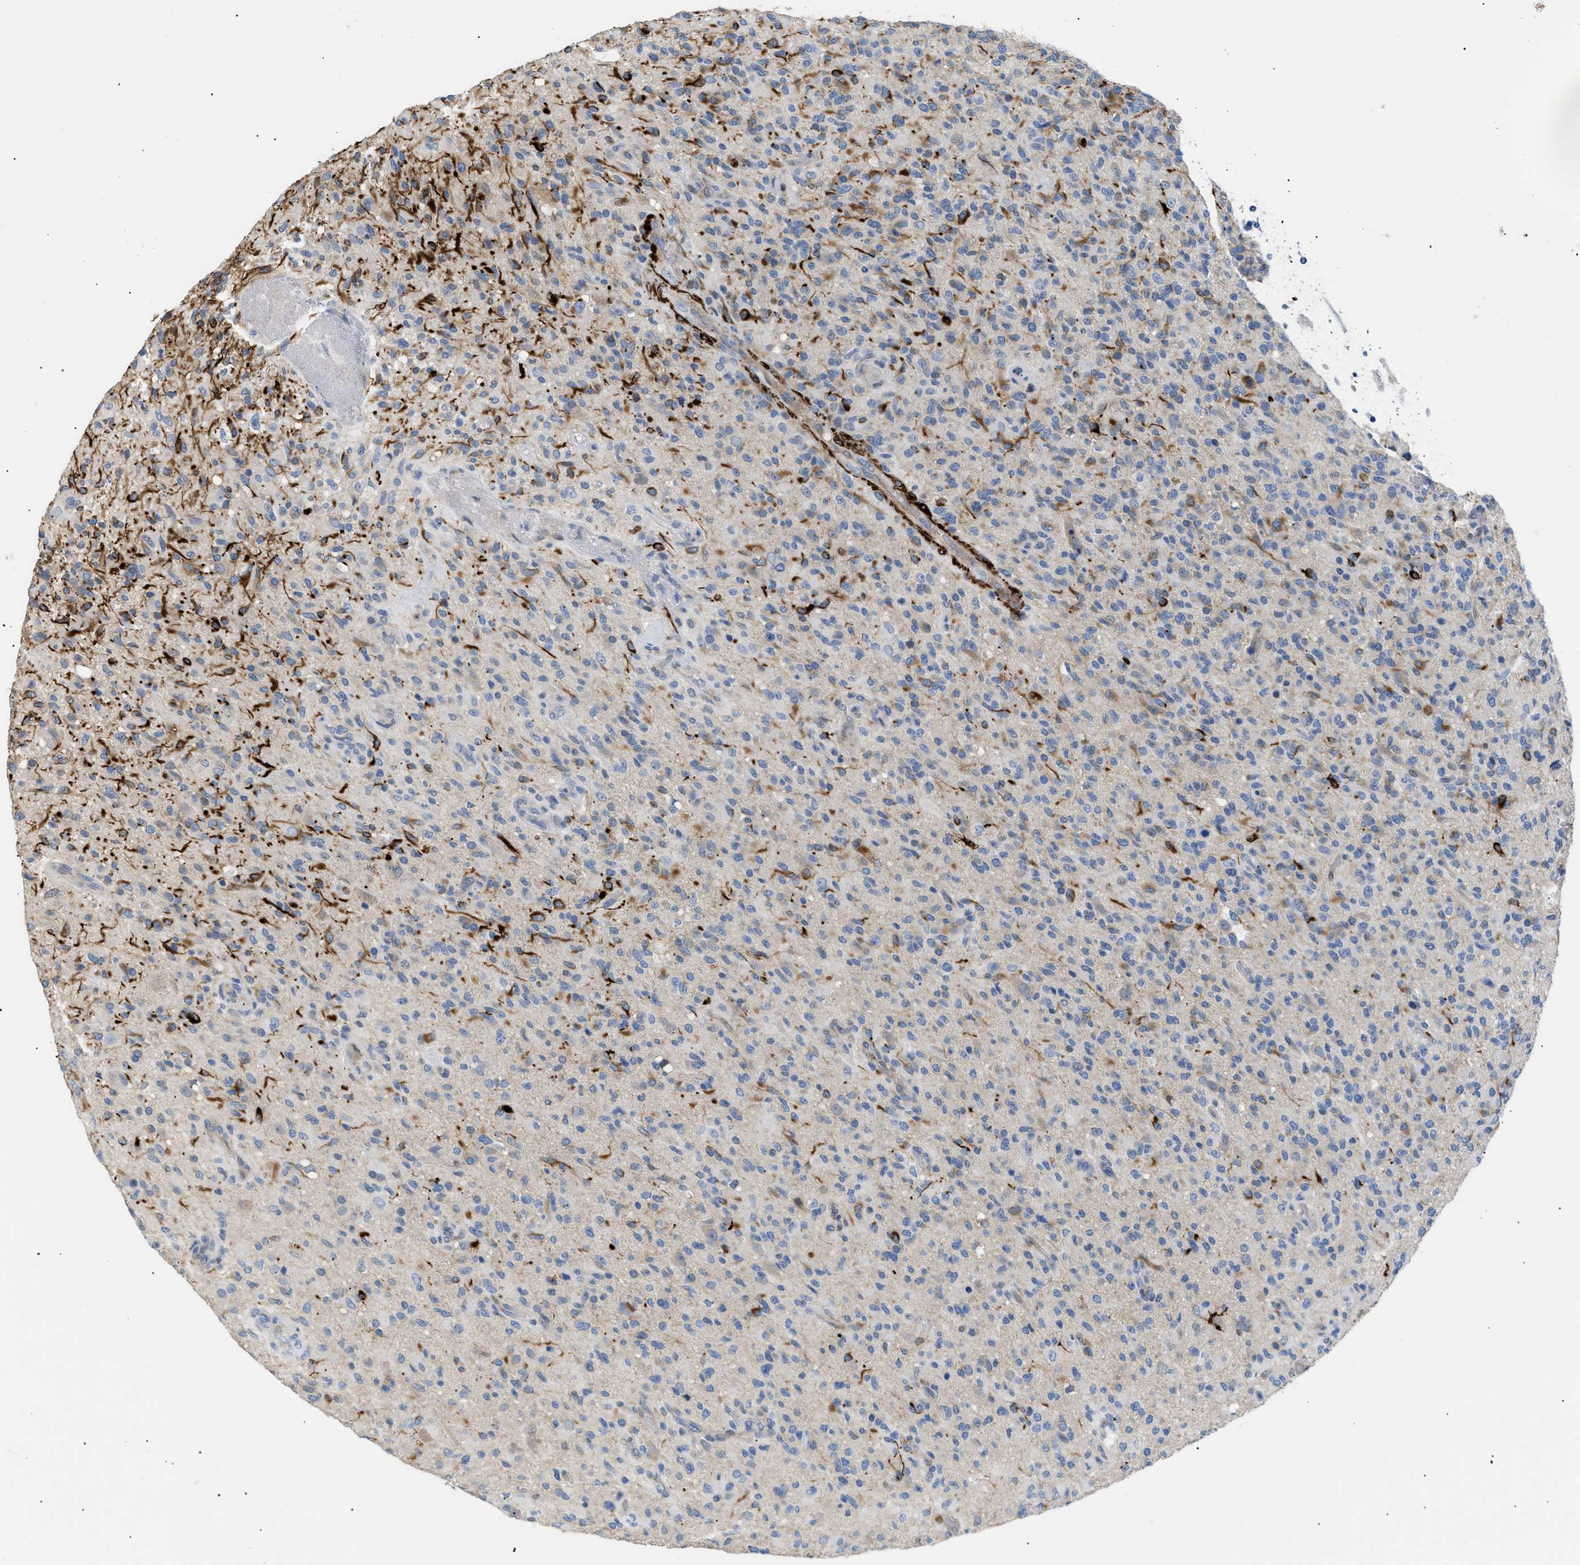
{"staining": {"intensity": "weak", "quantity": "<25%", "location": "cytoplasmic/membranous"}, "tissue": "glioma", "cell_type": "Tumor cells", "image_type": "cancer", "snomed": [{"axis": "morphology", "description": "Glioma, malignant, High grade"}, {"axis": "topography", "description": "Brain"}], "caption": "This histopathology image is of malignant high-grade glioma stained with immunohistochemistry (IHC) to label a protein in brown with the nuclei are counter-stained blue. There is no positivity in tumor cells.", "gene": "ICA1", "patient": {"sex": "male", "age": 71}}